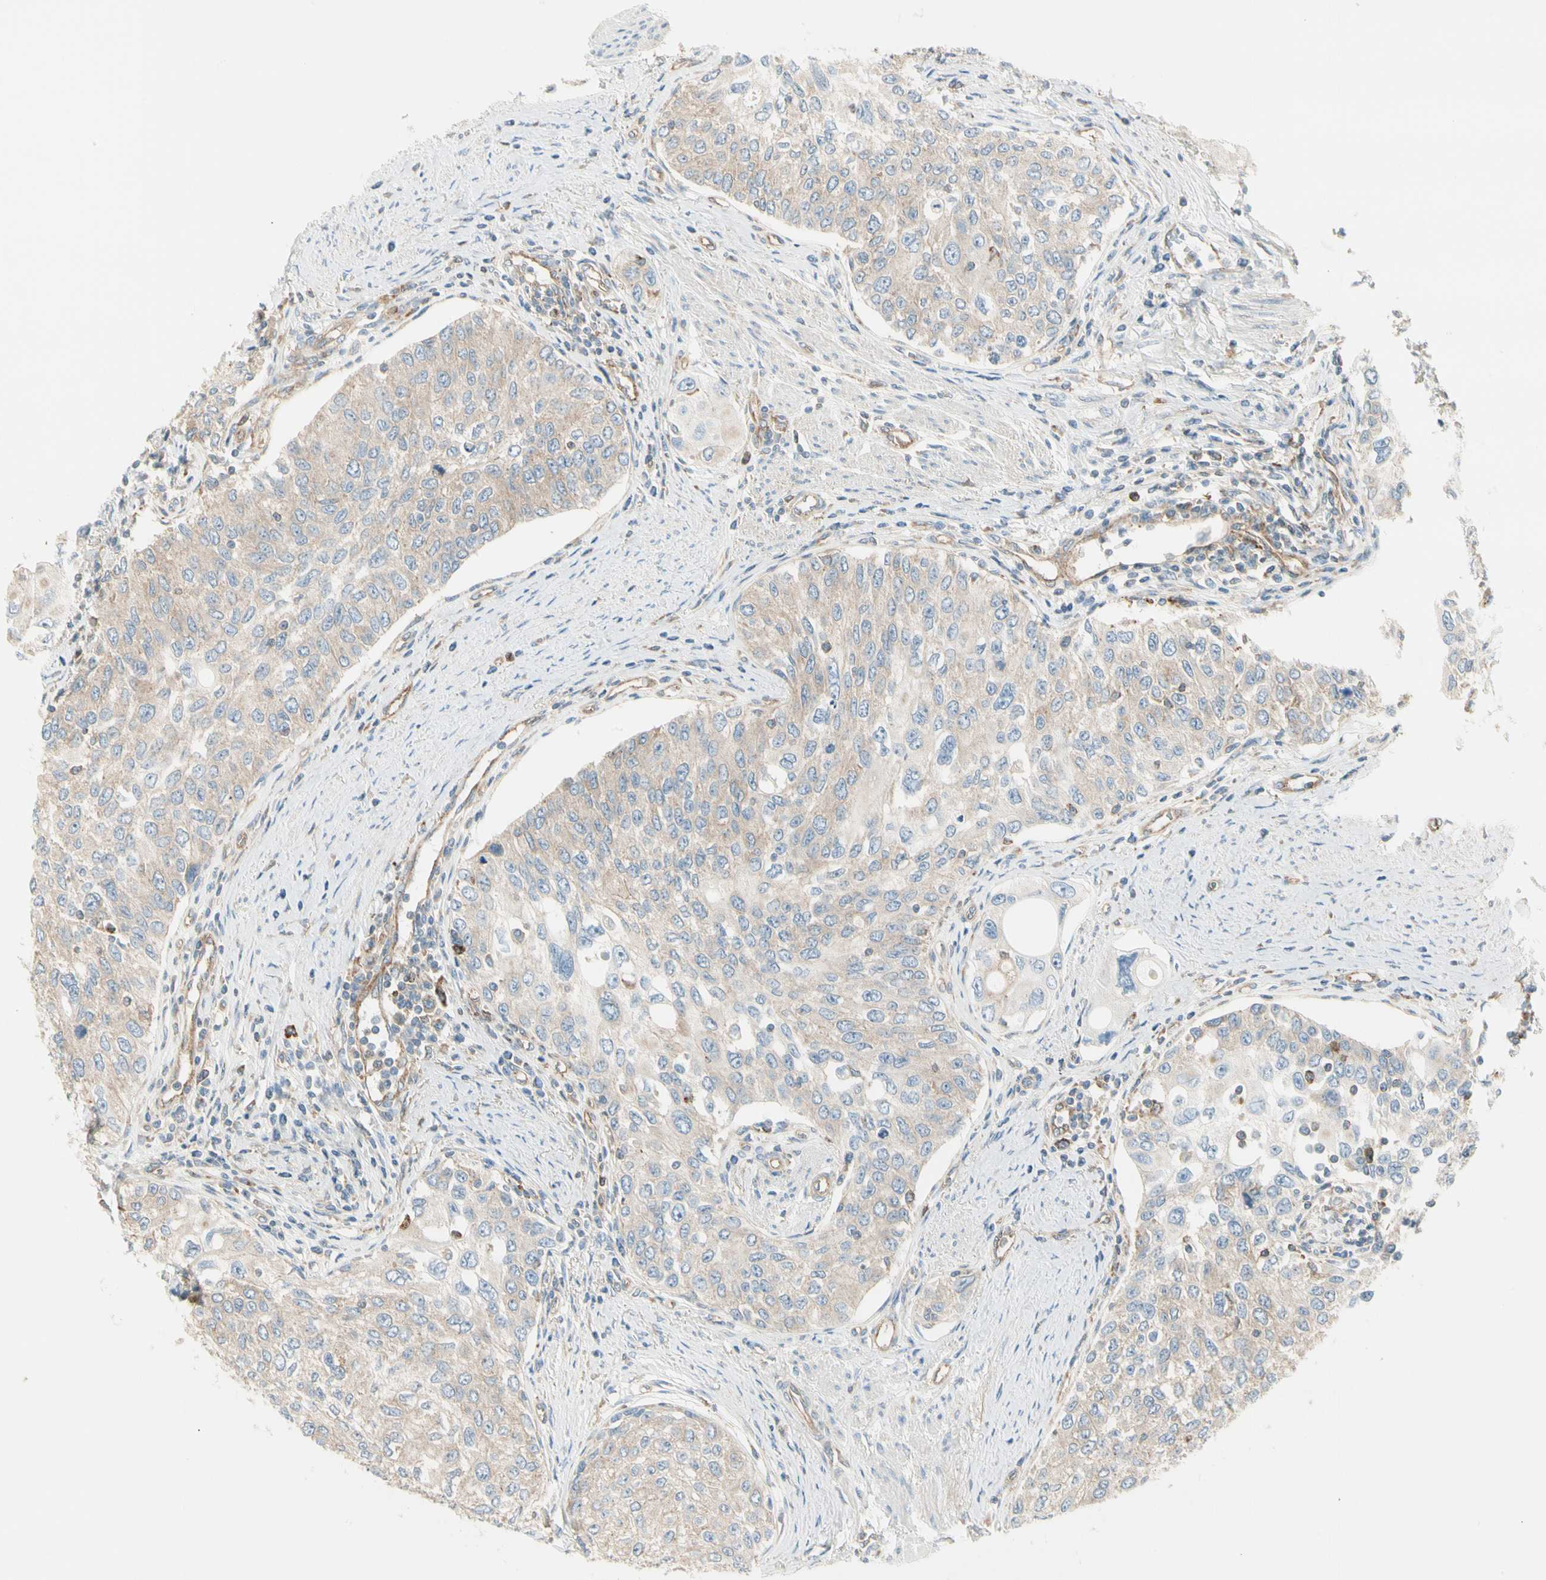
{"staining": {"intensity": "weak", "quantity": ">75%", "location": "cytoplasmic/membranous"}, "tissue": "urothelial cancer", "cell_type": "Tumor cells", "image_type": "cancer", "snomed": [{"axis": "morphology", "description": "Urothelial carcinoma, High grade"}, {"axis": "topography", "description": "Urinary bladder"}], "caption": "Human urothelial cancer stained for a protein (brown) demonstrates weak cytoplasmic/membranous positive staining in approximately >75% of tumor cells.", "gene": "AGFG1", "patient": {"sex": "female", "age": 56}}